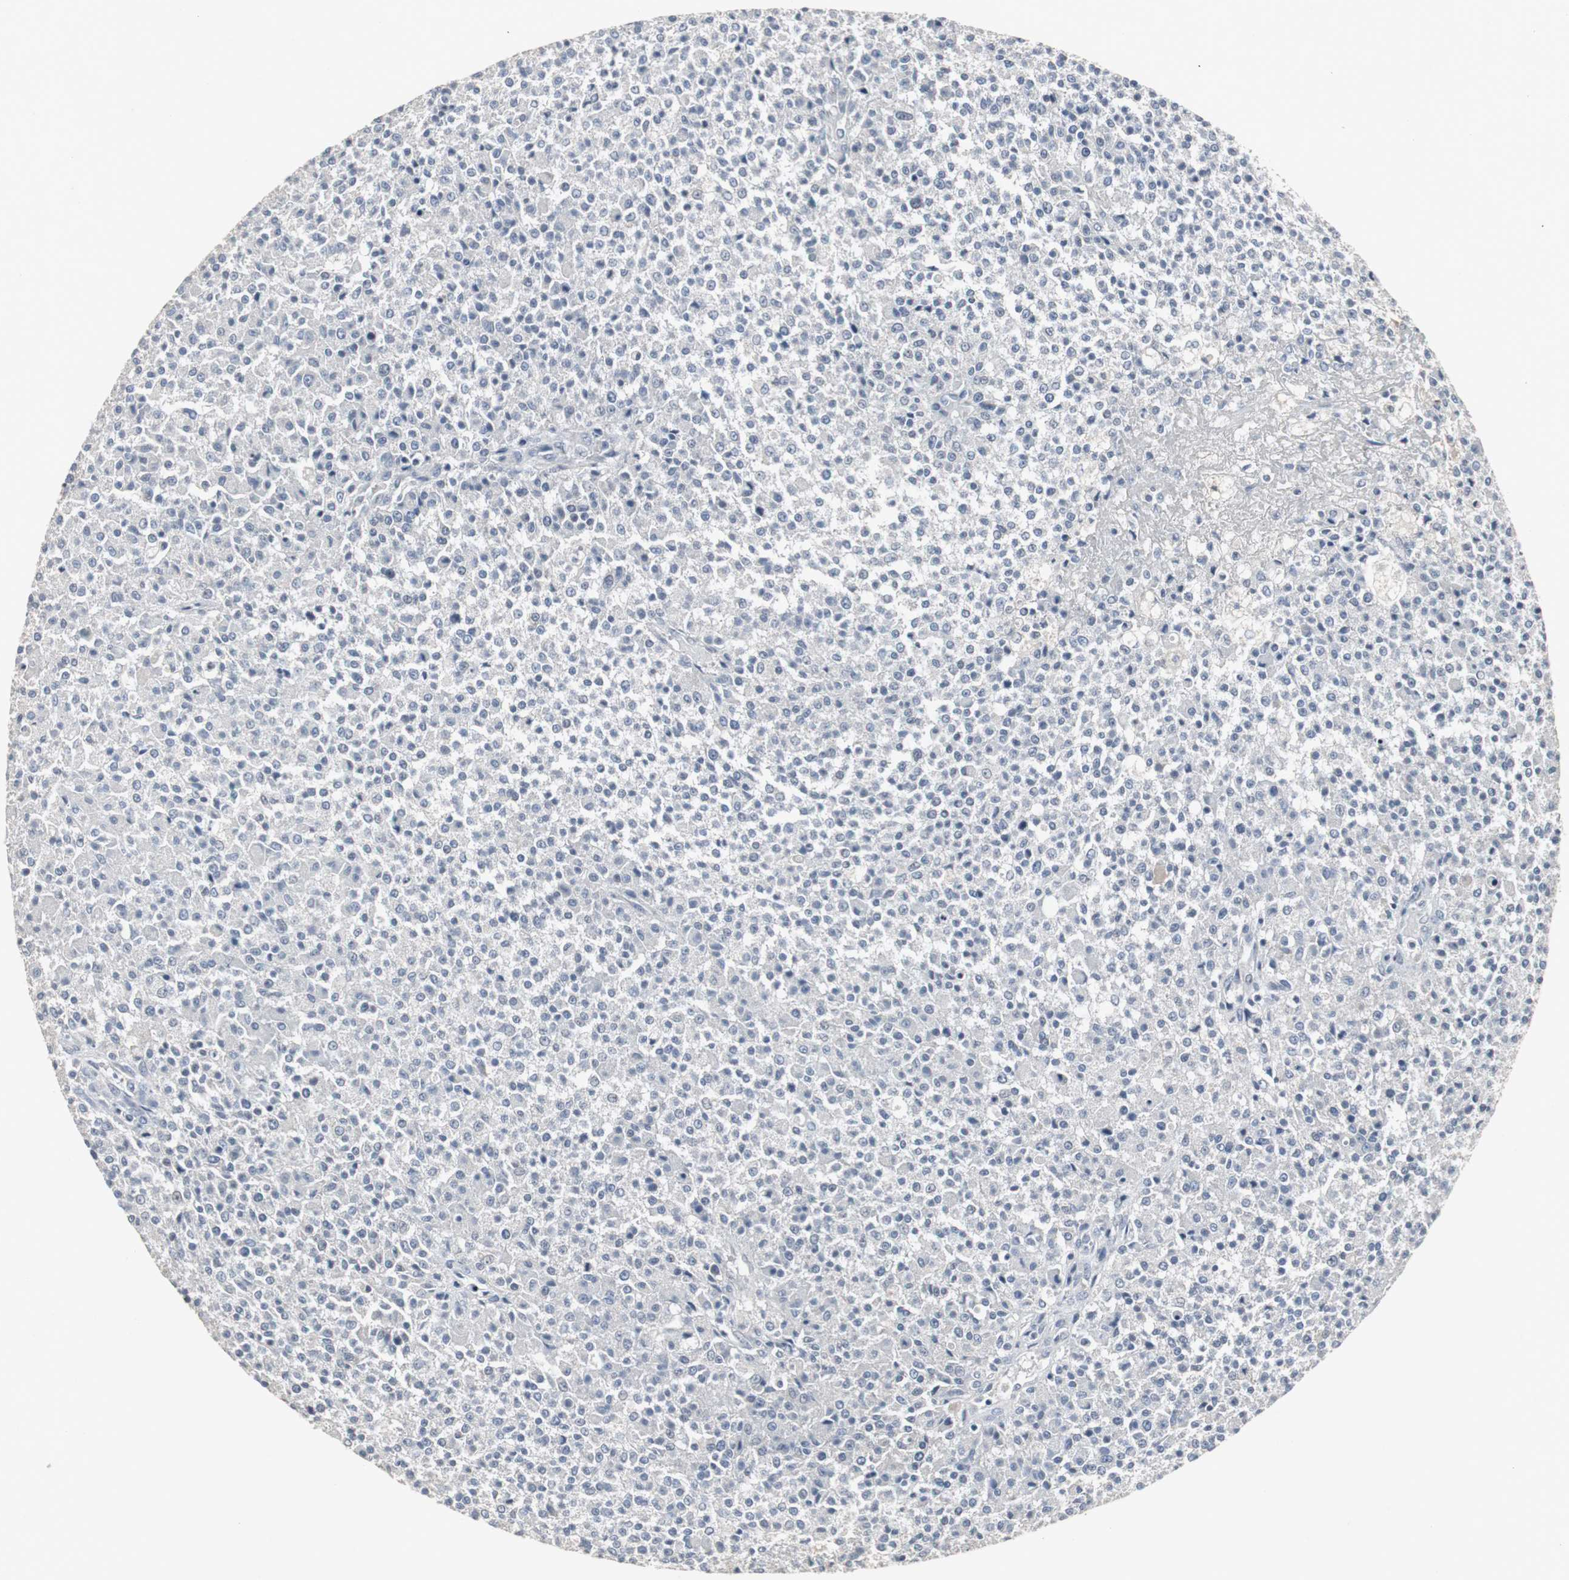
{"staining": {"intensity": "negative", "quantity": "none", "location": "none"}, "tissue": "testis cancer", "cell_type": "Tumor cells", "image_type": "cancer", "snomed": [{"axis": "morphology", "description": "Seminoma, NOS"}, {"axis": "topography", "description": "Testis"}], "caption": "Seminoma (testis) stained for a protein using immunohistochemistry (IHC) demonstrates no expression tumor cells.", "gene": "ACAA1", "patient": {"sex": "male", "age": 59}}